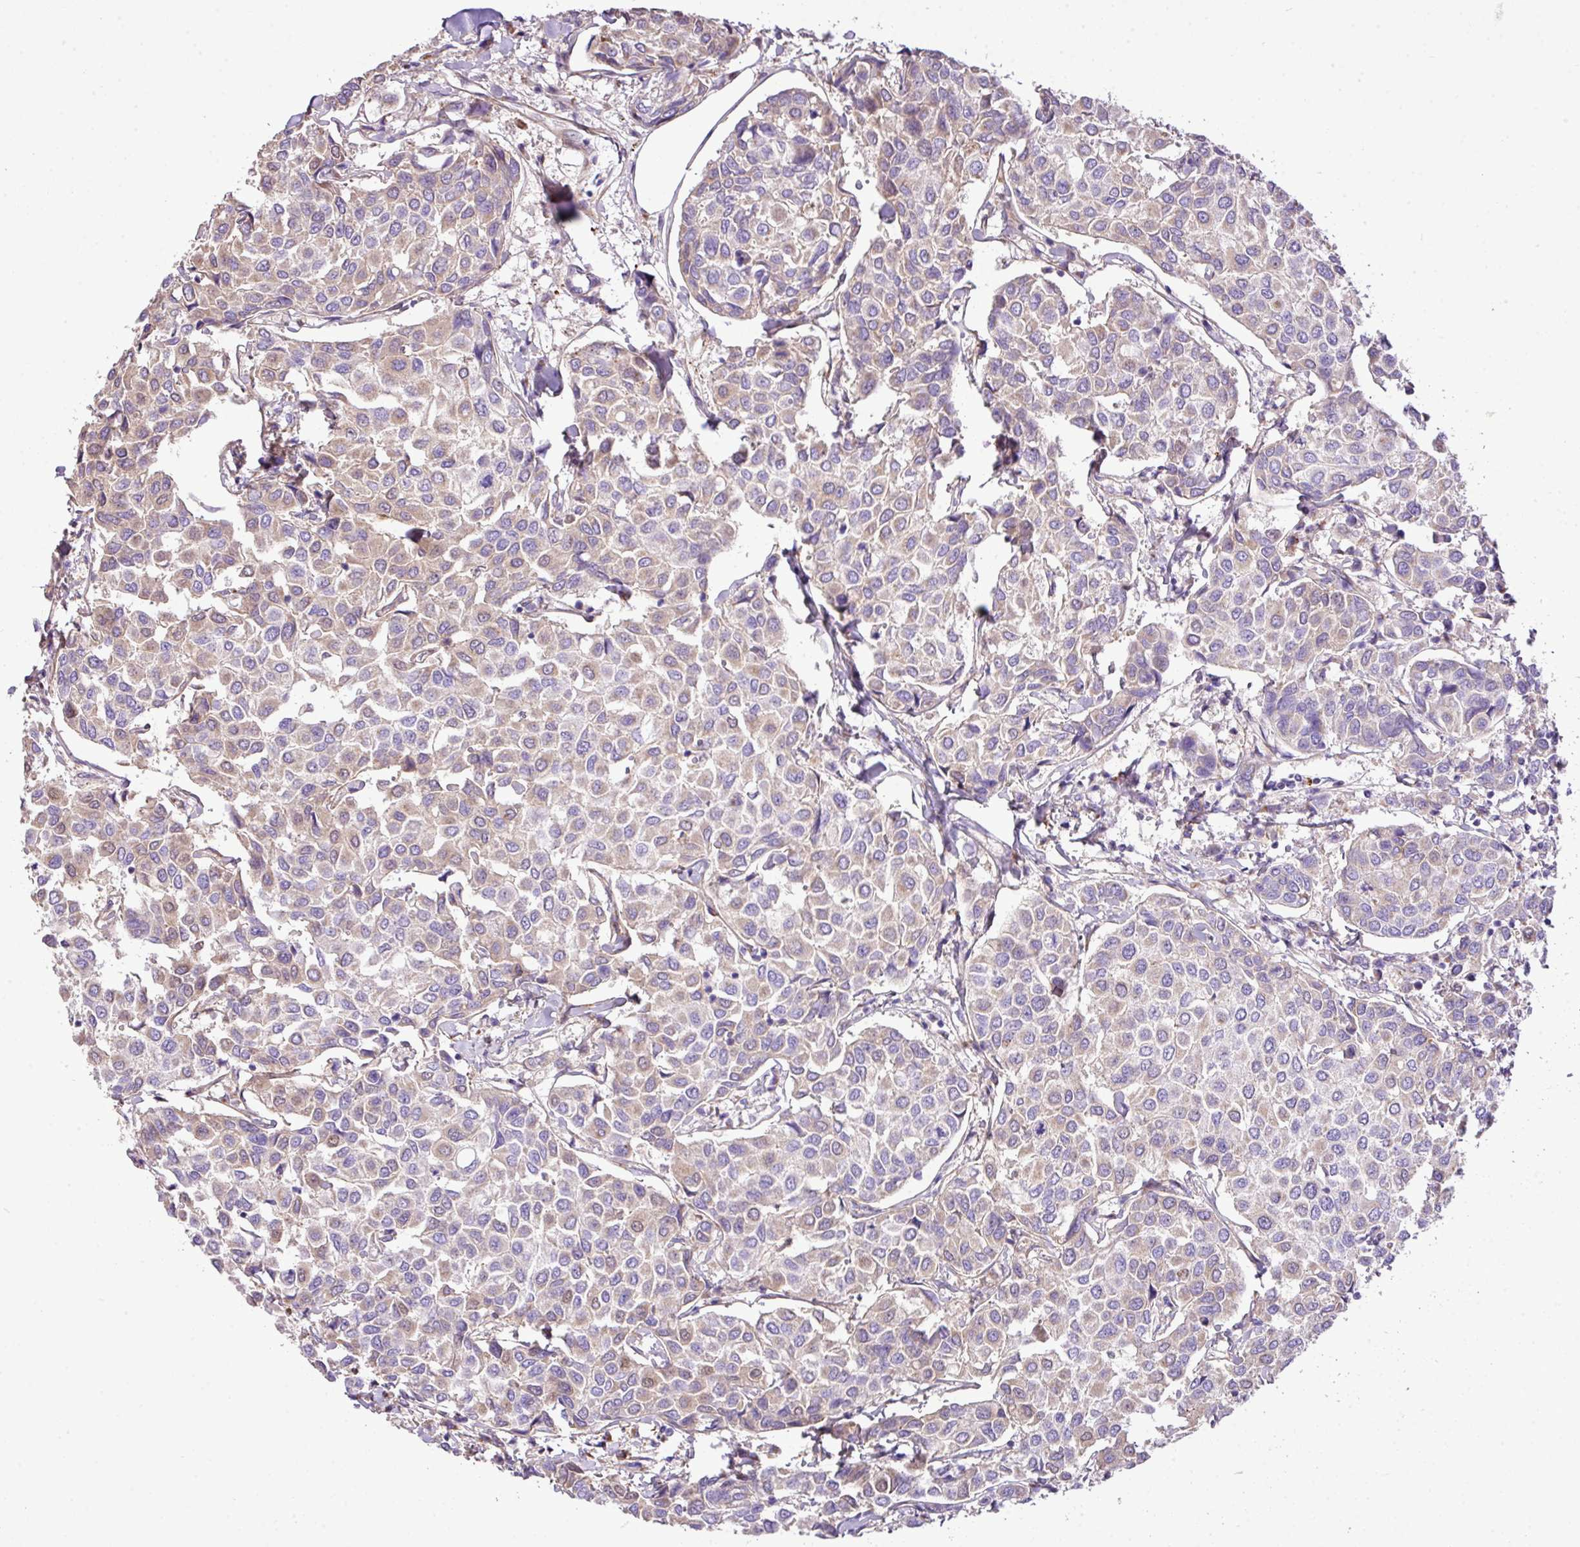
{"staining": {"intensity": "weak", "quantity": "<25%", "location": "cytoplasmic/membranous"}, "tissue": "breast cancer", "cell_type": "Tumor cells", "image_type": "cancer", "snomed": [{"axis": "morphology", "description": "Duct carcinoma"}, {"axis": "topography", "description": "Breast"}], "caption": "Protein analysis of invasive ductal carcinoma (breast) shows no significant expression in tumor cells.", "gene": "CTXN2", "patient": {"sex": "female", "age": 55}}